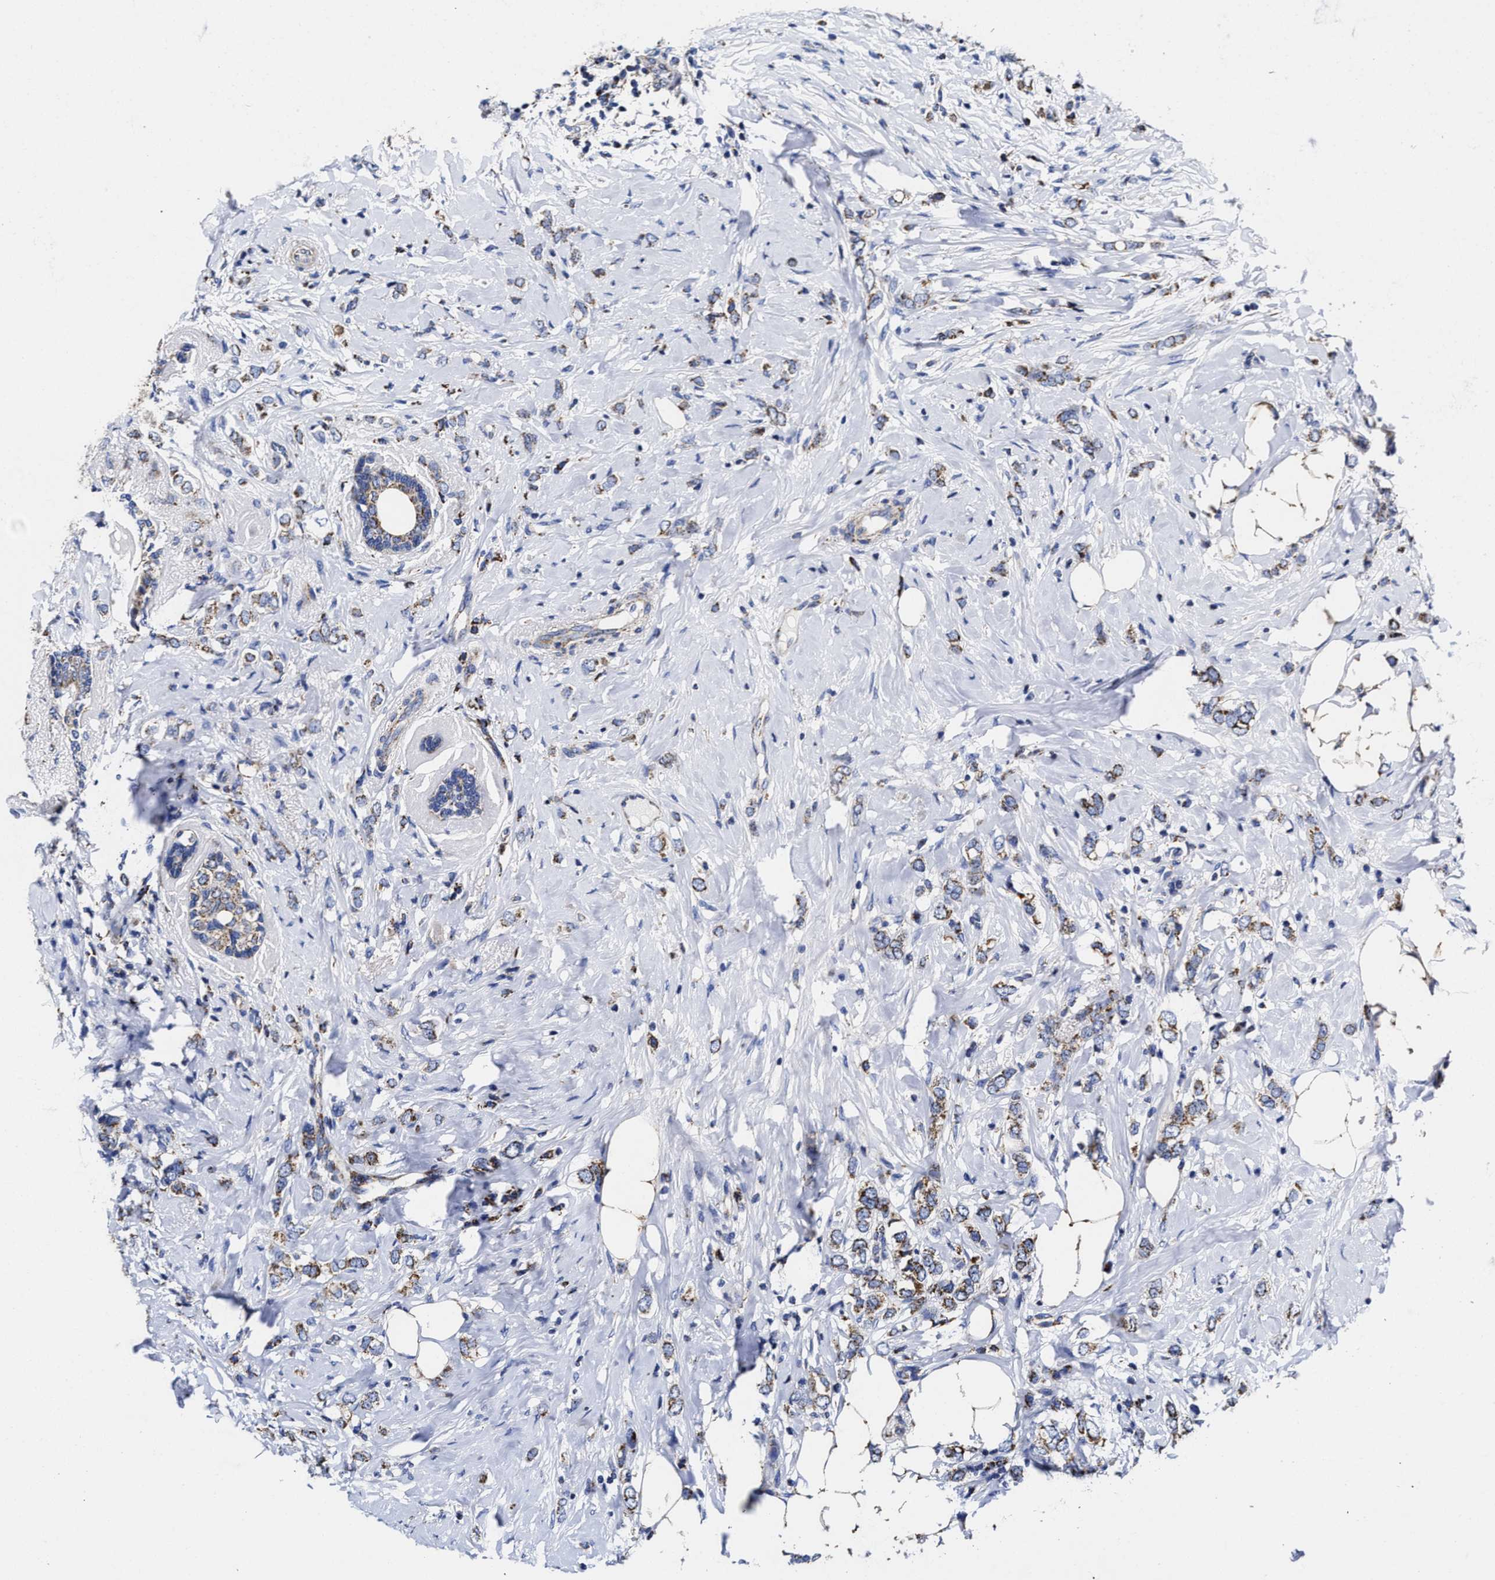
{"staining": {"intensity": "moderate", "quantity": "25%-75%", "location": "cytoplasmic/membranous"}, "tissue": "breast cancer", "cell_type": "Tumor cells", "image_type": "cancer", "snomed": [{"axis": "morphology", "description": "Normal tissue, NOS"}, {"axis": "morphology", "description": "Lobular carcinoma"}, {"axis": "topography", "description": "Breast"}], "caption": "IHC histopathology image of neoplastic tissue: breast lobular carcinoma stained using immunohistochemistry shows medium levels of moderate protein expression localized specifically in the cytoplasmic/membranous of tumor cells, appearing as a cytoplasmic/membranous brown color.", "gene": "HINT2", "patient": {"sex": "female", "age": 47}}